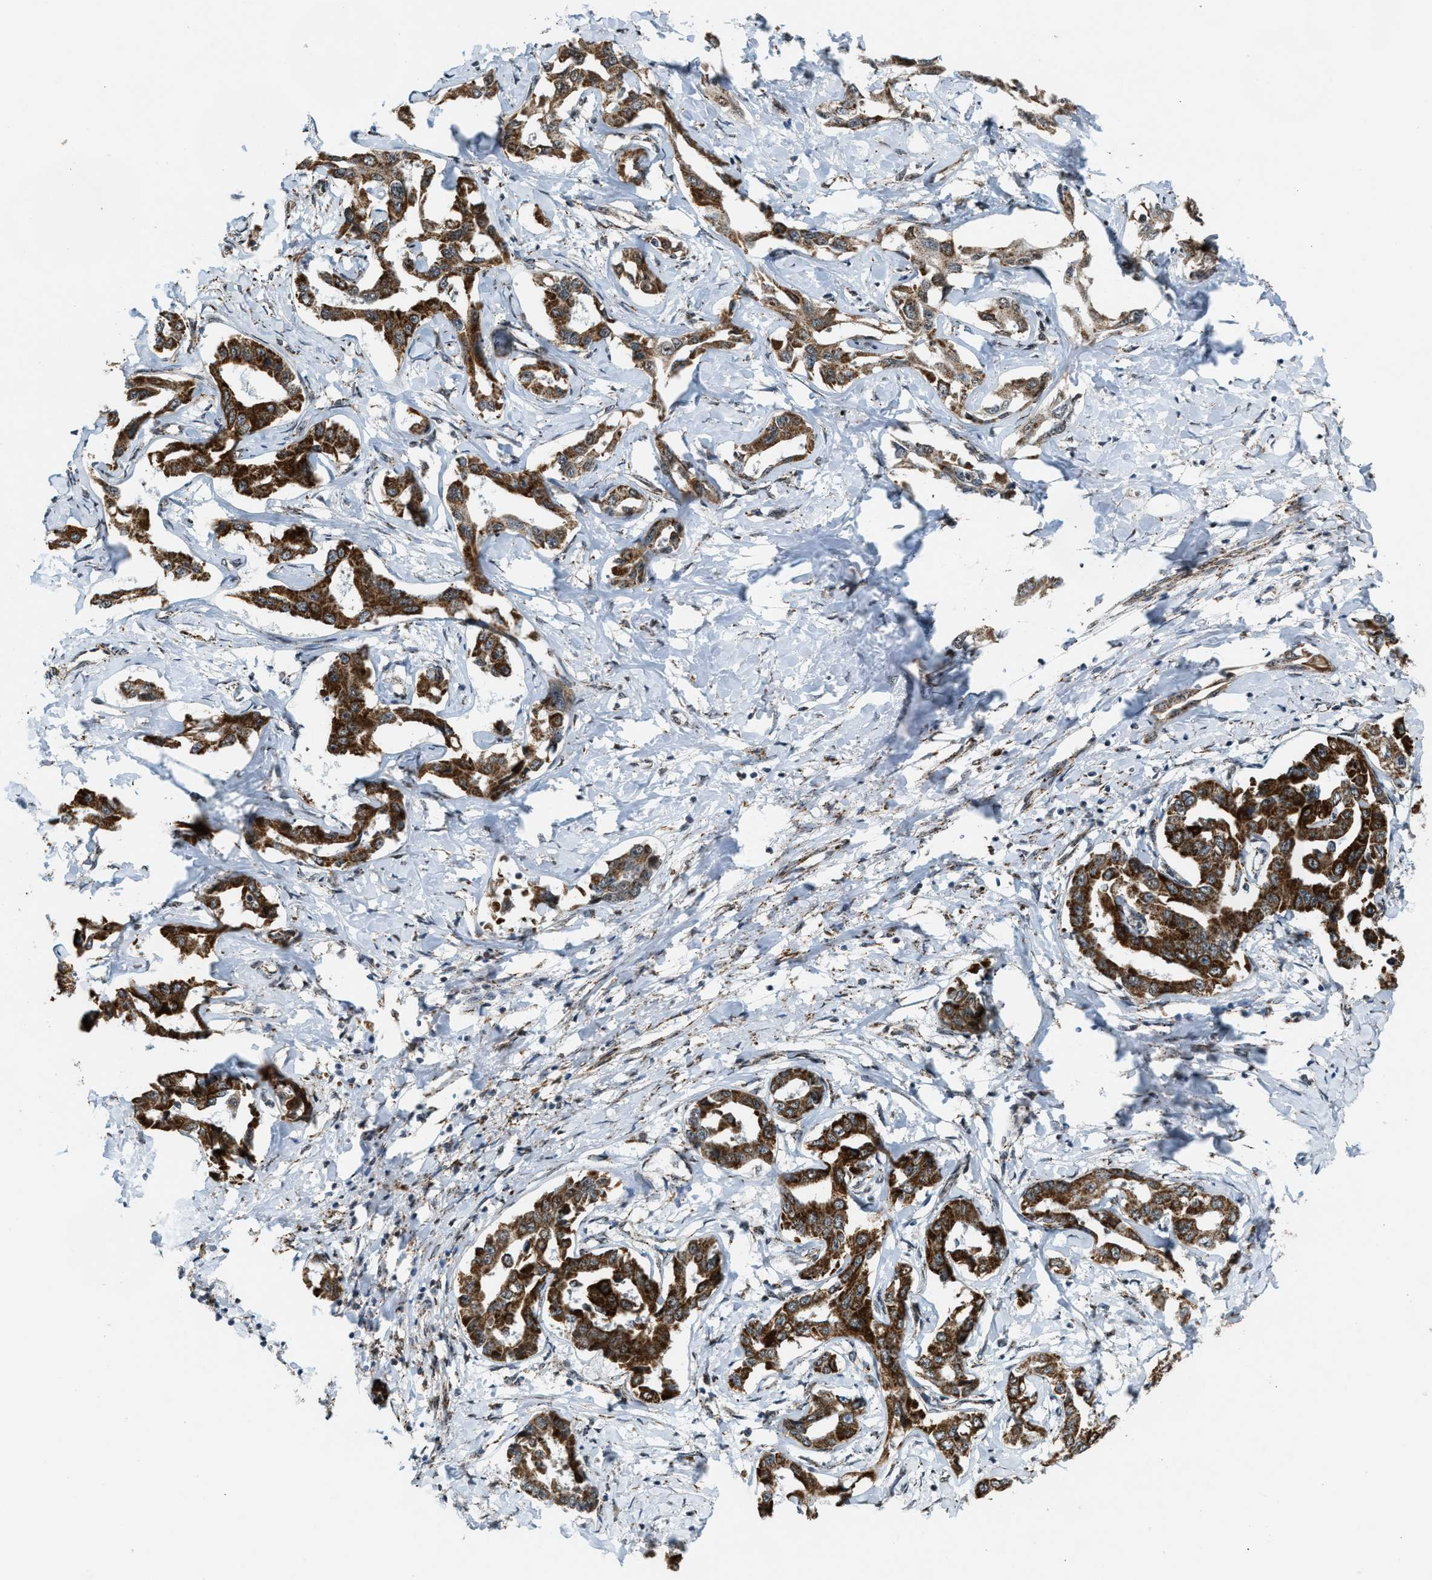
{"staining": {"intensity": "strong", "quantity": ">75%", "location": "cytoplasmic/membranous"}, "tissue": "liver cancer", "cell_type": "Tumor cells", "image_type": "cancer", "snomed": [{"axis": "morphology", "description": "Cholangiocarcinoma"}, {"axis": "topography", "description": "Liver"}], "caption": "Cholangiocarcinoma (liver) stained for a protein displays strong cytoplasmic/membranous positivity in tumor cells.", "gene": "HIBADH", "patient": {"sex": "male", "age": 59}}